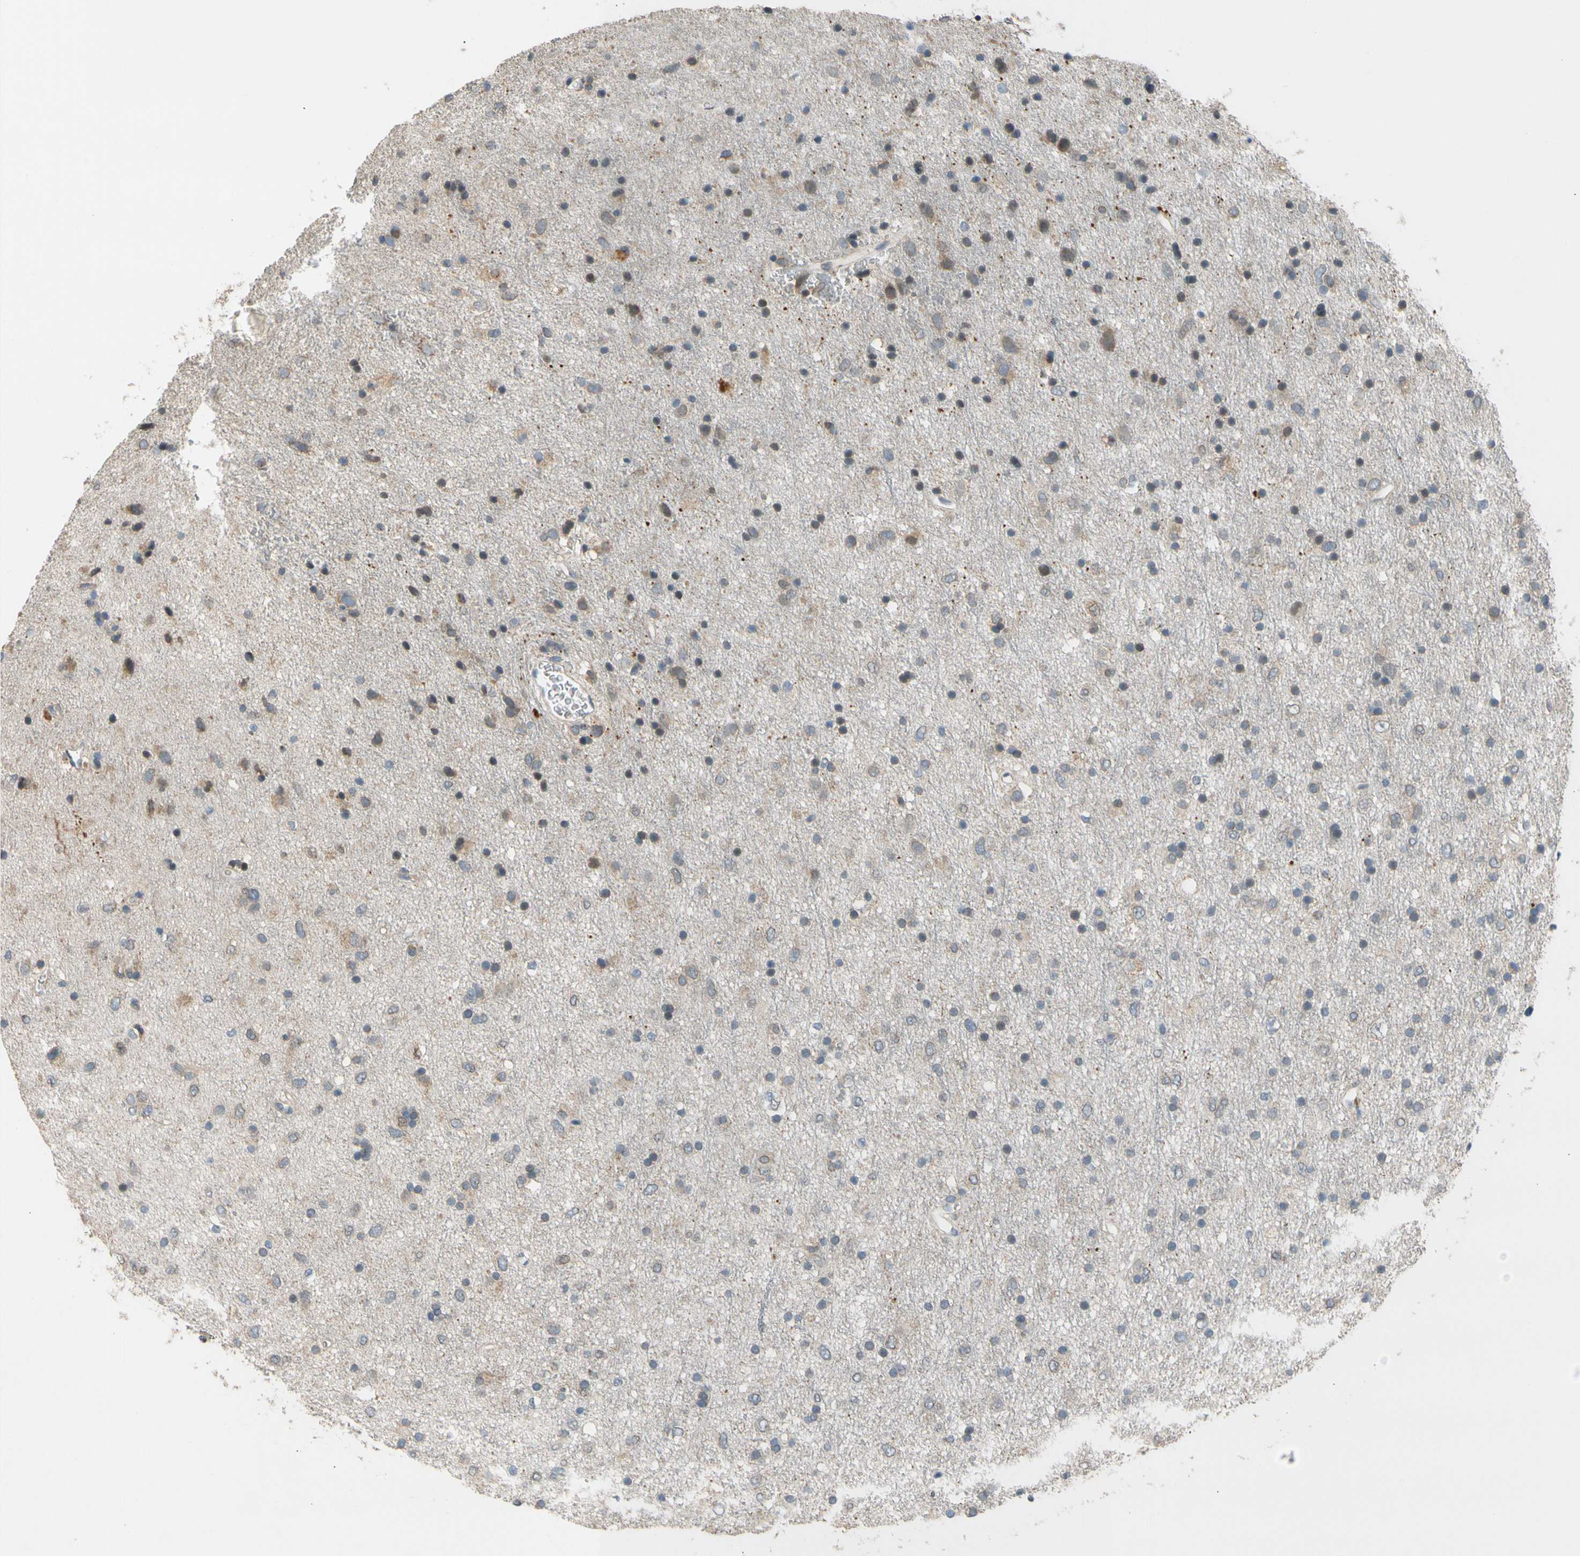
{"staining": {"intensity": "weak", "quantity": "25%-75%", "location": "cytoplasmic/membranous"}, "tissue": "glioma", "cell_type": "Tumor cells", "image_type": "cancer", "snomed": [{"axis": "morphology", "description": "Glioma, malignant, Low grade"}, {"axis": "topography", "description": "Brain"}], "caption": "Glioma stained with immunohistochemistry shows weak cytoplasmic/membranous positivity in about 25%-75% of tumor cells.", "gene": "ZNF184", "patient": {"sex": "male", "age": 77}}